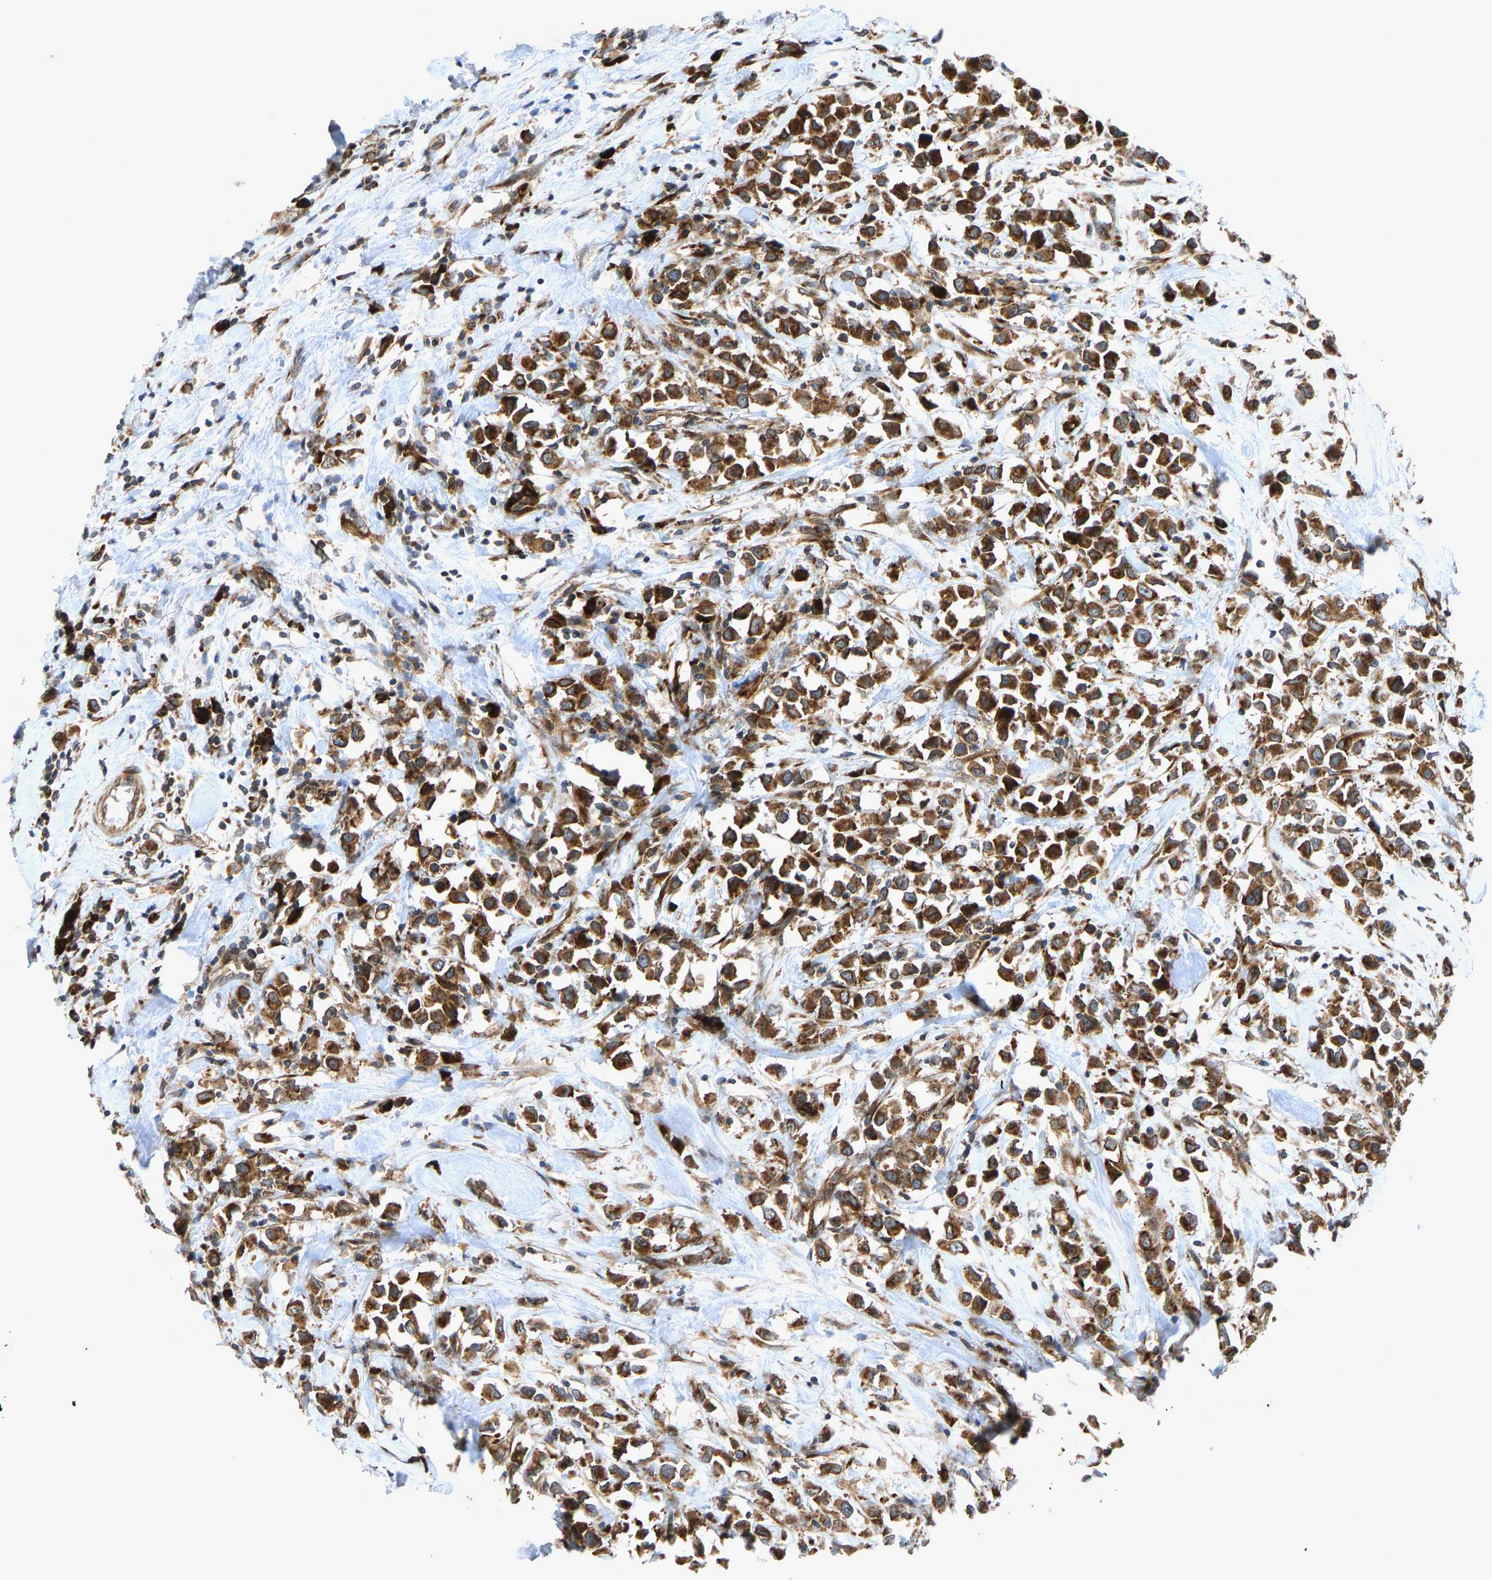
{"staining": {"intensity": "strong", "quantity": ">75%", "location": "cytoplasmic/membranous"}, "tissue": "breast cancer", "cell_type": "Tumor cells", "image_type": "cancer", "snomed": [{"axis": "morphology", "description": "Duct carcinoma"}, {"axis": "topography", "description": "Breast"}], "caption": "A high-resolution image shows immunohistochemistry staining of breast cancer, which shows strong cytoplasmic/membranous expression in about >75% of tumor cells. (Stains: DAB in brown, nuclei in blue, Microscopy: brightfield microscopy at high magnification).", "gene": "RPN2", "patient": {"sex": "female", "age": 61}}